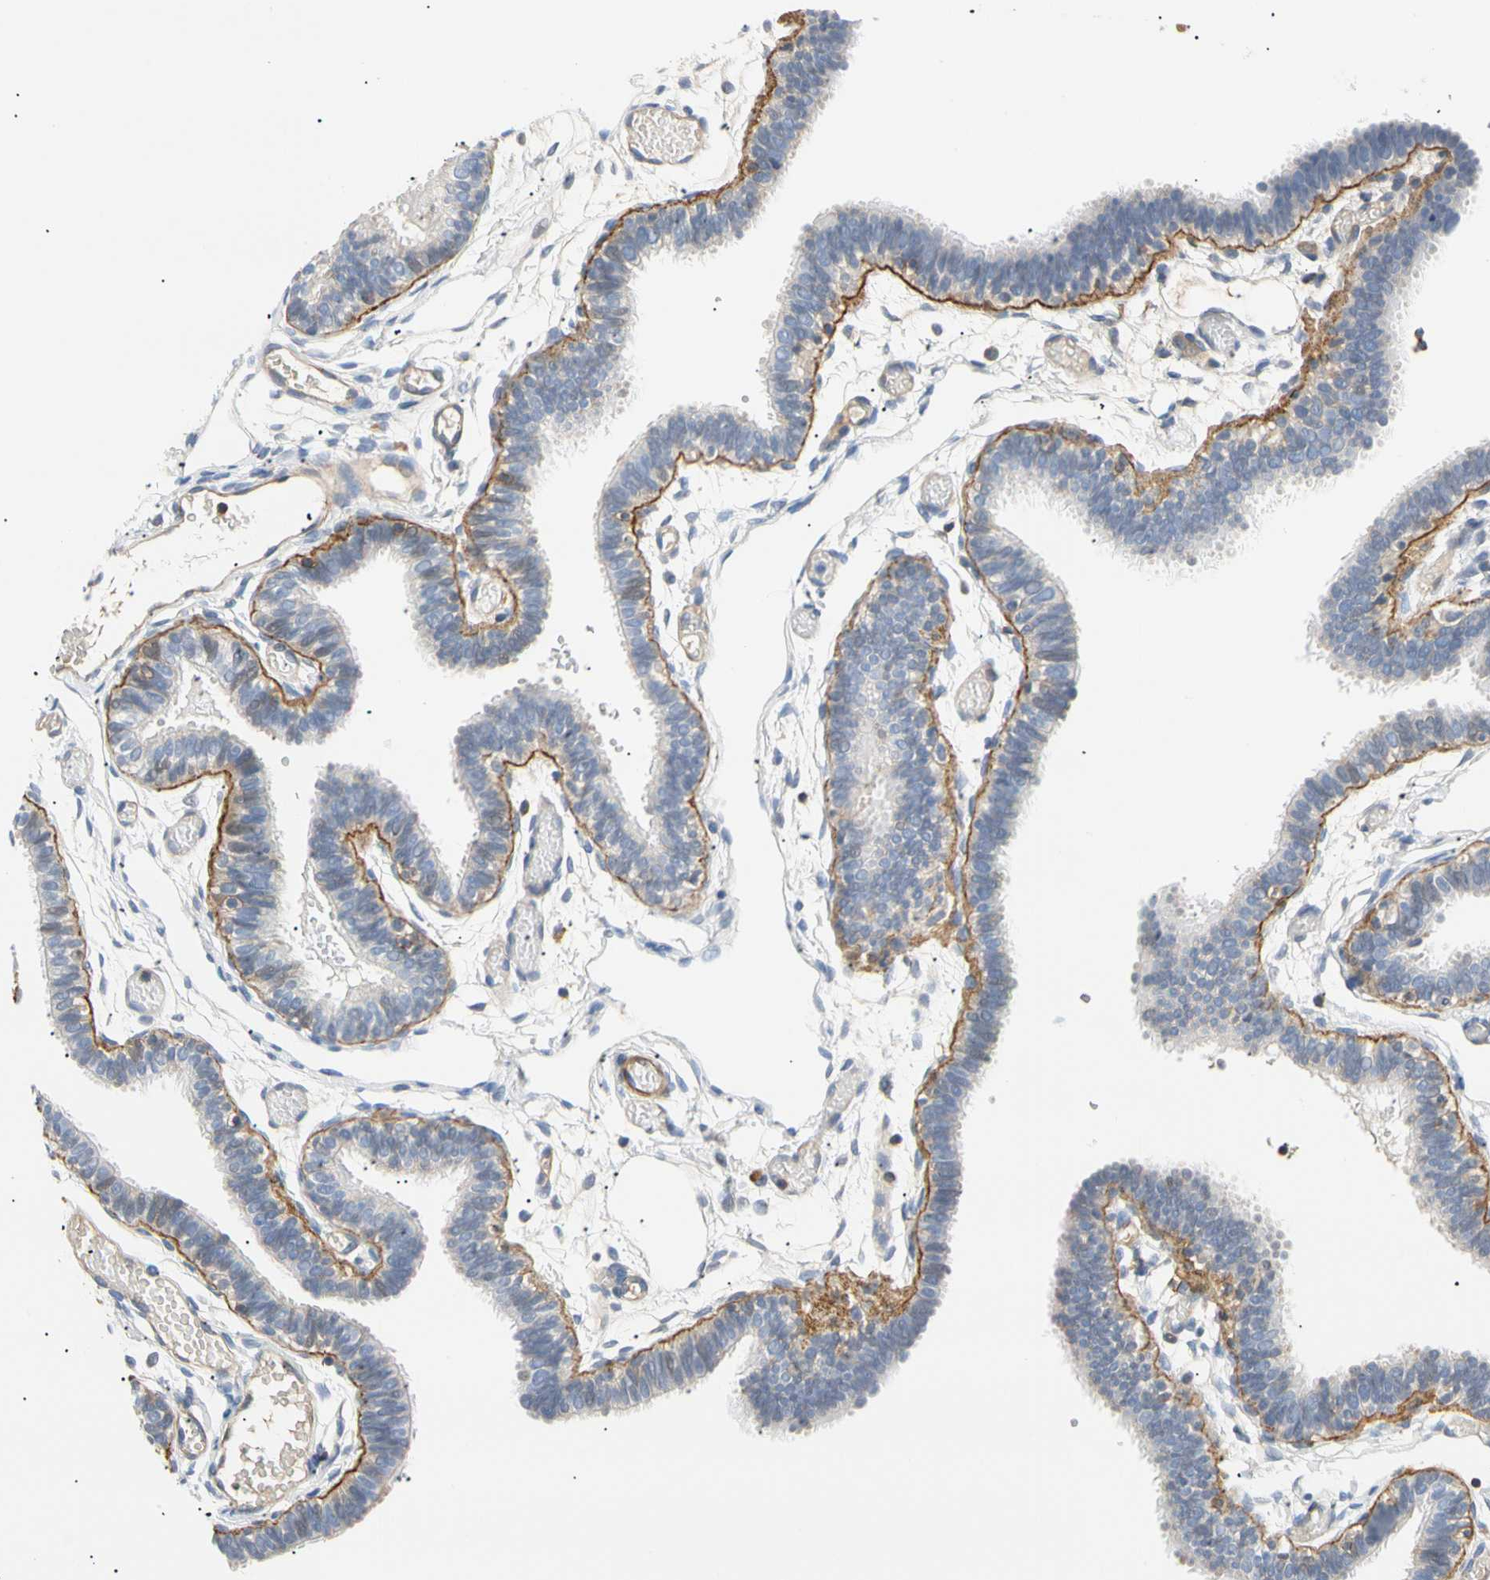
{"staining": {"intensity": "negative", "quantity": "none", "location": "none"}, "tissue": "fallopian tube", "cell_type": "Glandular cells", "image_type": "normal", "snomed": [{"axis": "morphology", "description": "Normal tissue, NOS"}, {"axis": "topography", "description": "Fallopian tube"}], "caption": "High magnification brightfield microscopy of benign fallopian tube stained with DAB (3,3'-diaminobenzidine) (brown) and counterstained with hematoxylin (blue): glandular cells show no significant expression.", "gene": "TNFRSF18", "patient": {"sex": "female", "age": 29}}